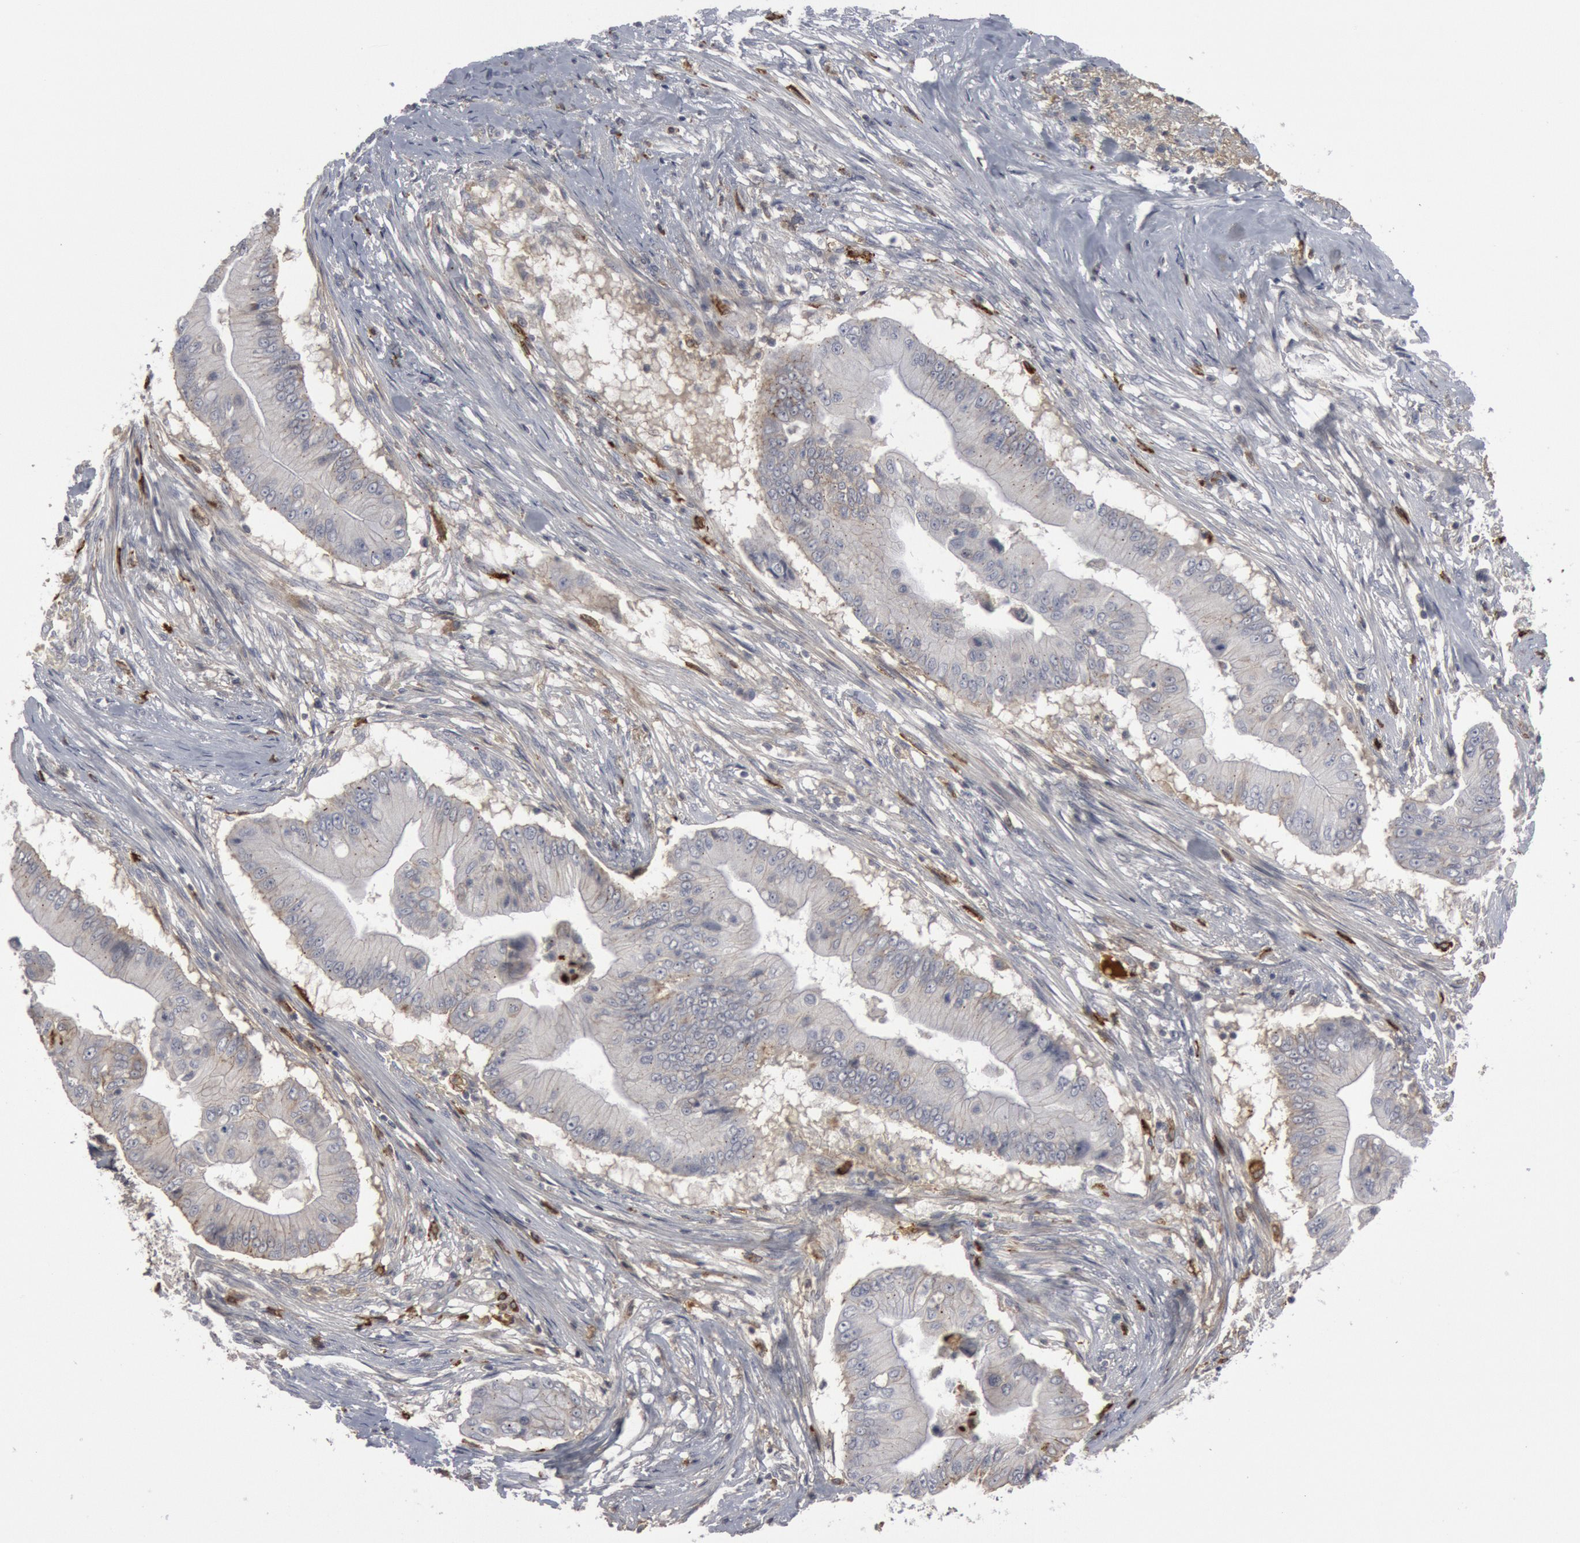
{"staining": {"intensity": "negative", "quantity": "none", "location": "none"}, "tissue": "pancreatic cancer", "cell_type": "Tumor cells", "image_type": "cancer", "snomed": [{"axis": "morphology", "description": "Adenocarcinoma, NOS"}, {"axis": "topography", "description": "Pancreas"}], "caption": "Adenocarcinoma (pancreatic) stained for a protein using immunohistochemistry exhibits no positivity tumor cells.", "gene": "C1QC", "patient": {"sex": "male", "age": 62}}